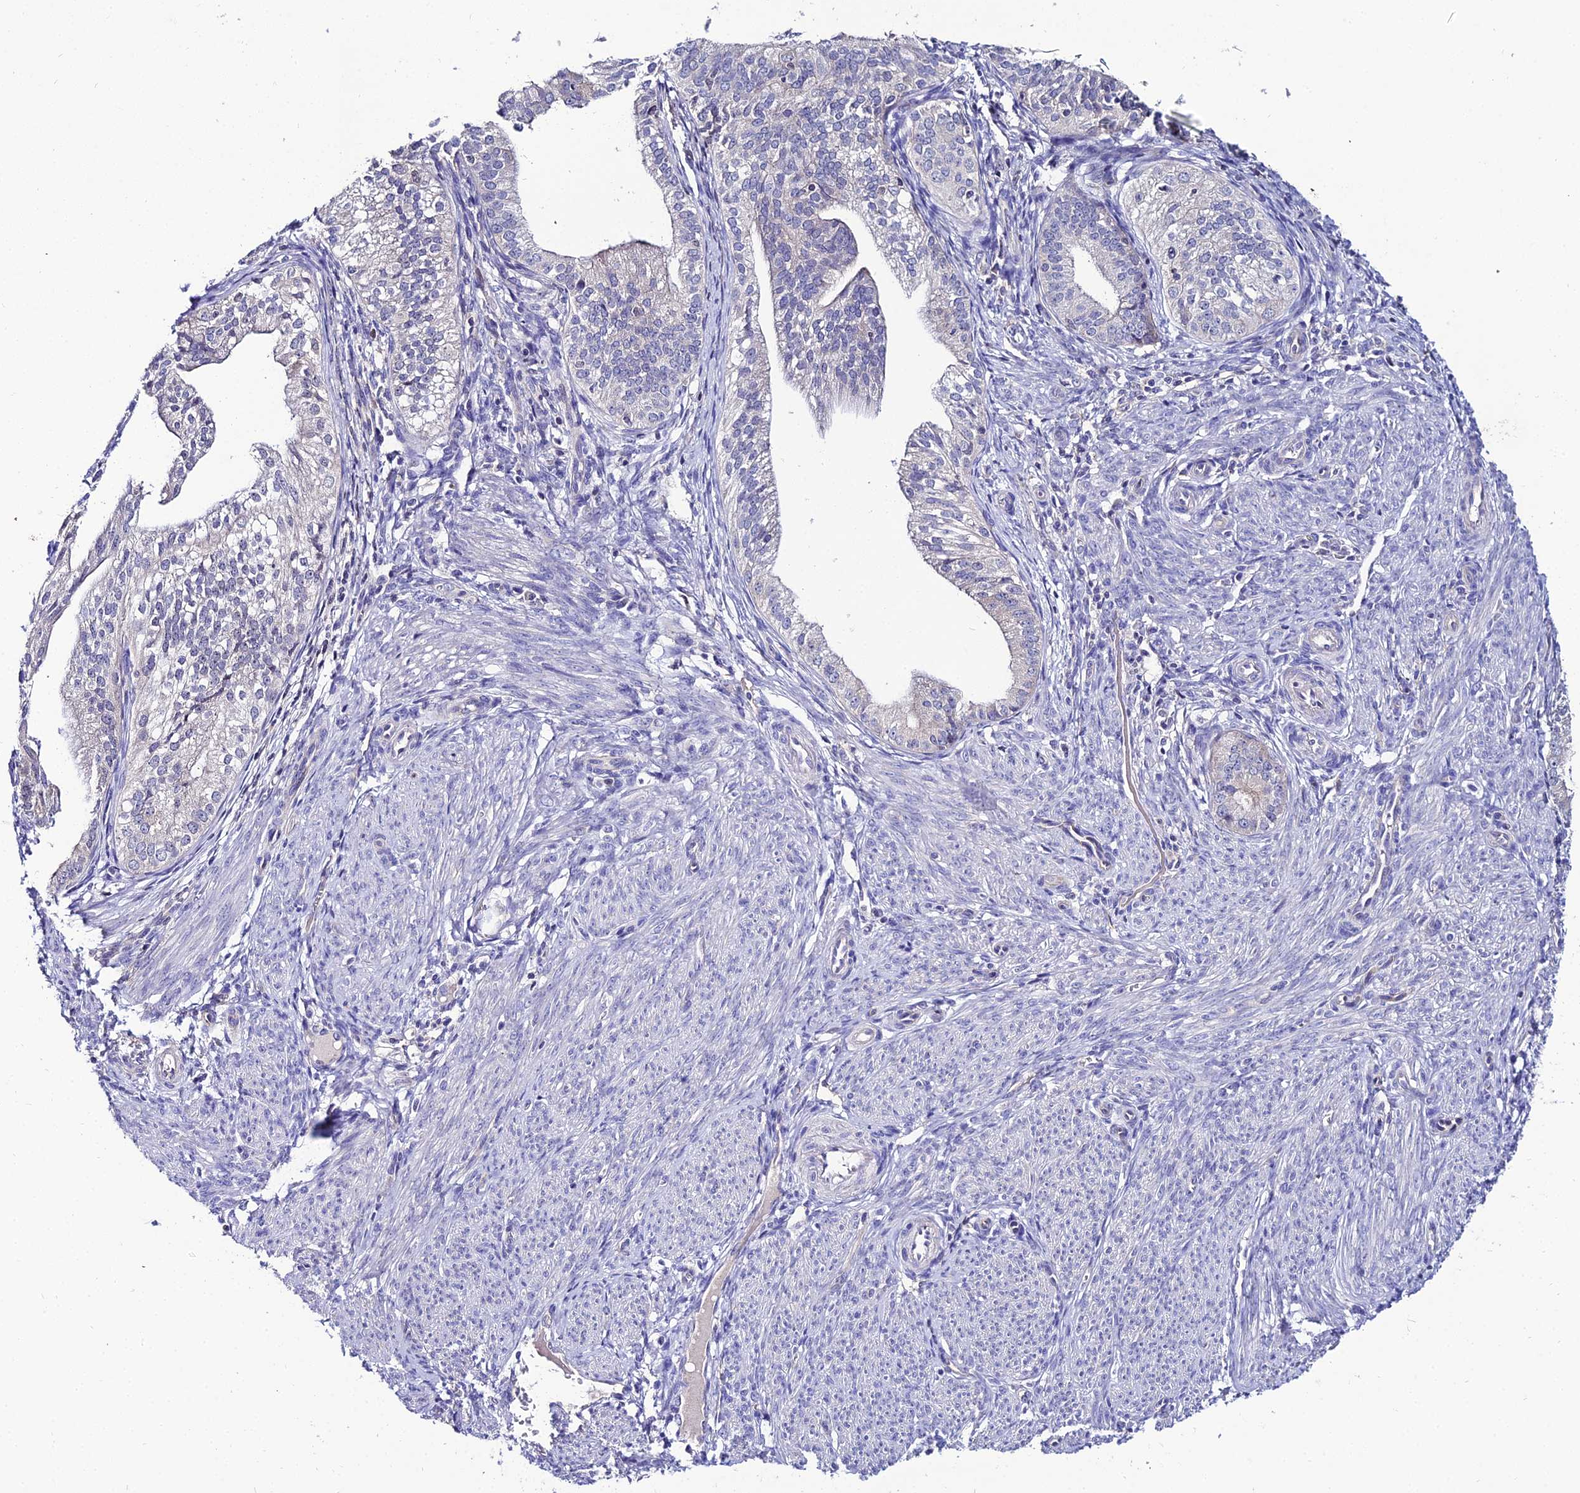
{"staining": {"intensity": "negative", "quantity": "none", "location": "none"}, "tissue": "endometrial cancer", "cell_type": "Tumor cells", "image_type": "cancer", "snomed": [{"axis": "morphology", "description": "Adenocarcinoma, NOS"}, {"axis": "topography", "description": "Endometrium"}], "caption": "This is an IHC photomicrograph of human adenocarcinoma (endometrial). There is no expression in tumor cells.", "gene": "SHQ1", "patient": {"sex": "female", "age": 50}}